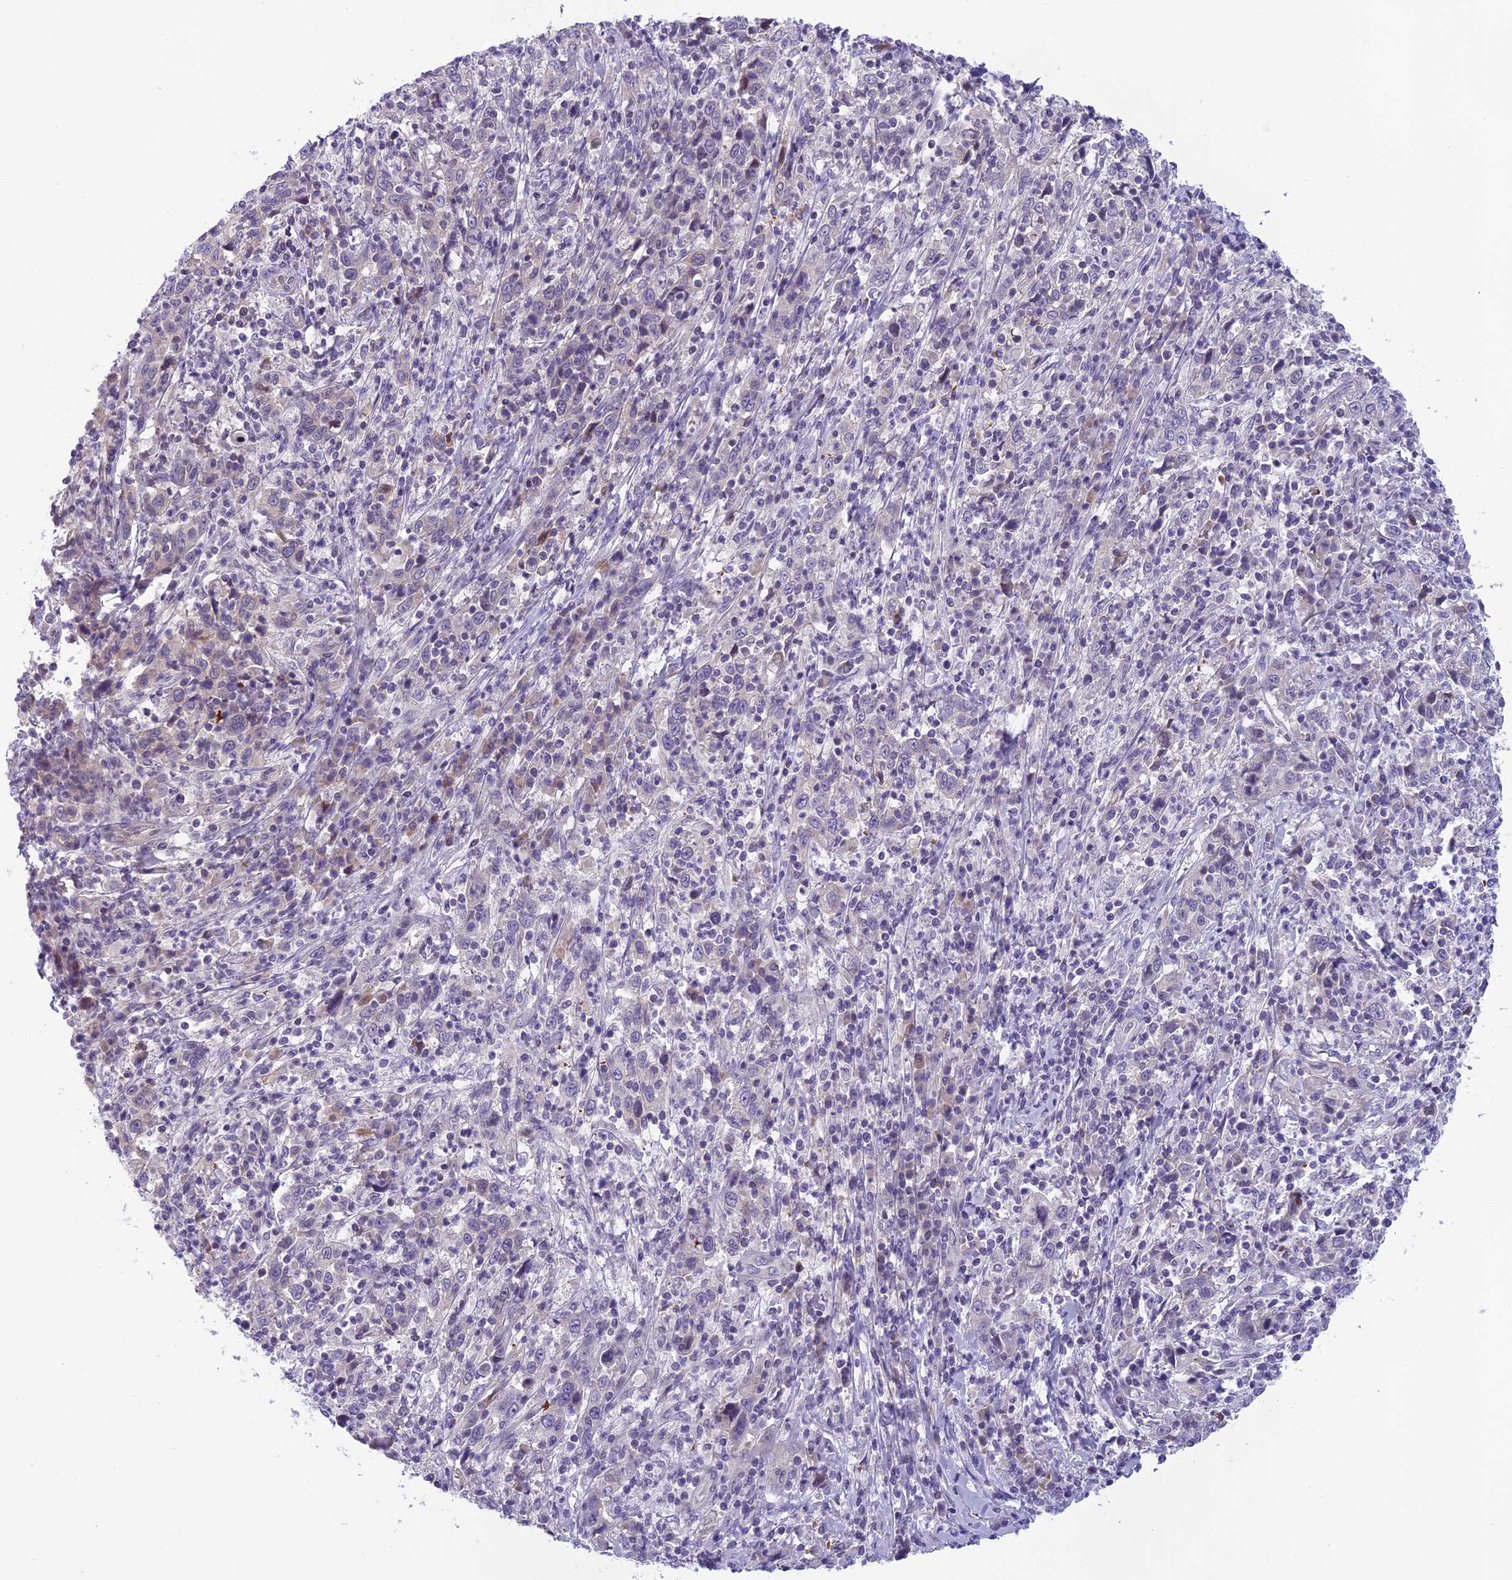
{"staining": {"intensity": "negative", "quantity": "none", "location": "none"}, "tissue": "cervical cancer", "cell_type": "Tumor cells", "image_type": "cancer", "snomed": [{"axis": "morphology", "description": "Squamous cell carcinoma, NOS"}, {"axis": "topography", "description": "Cervix"}], "caption": "Immunohistochemical staining of human cervical squamous cell carcinoma reveals no significant staining in tumor cells.", "gene": "ARHGEF37", "patient": {"sex": "female", "age": 46}}